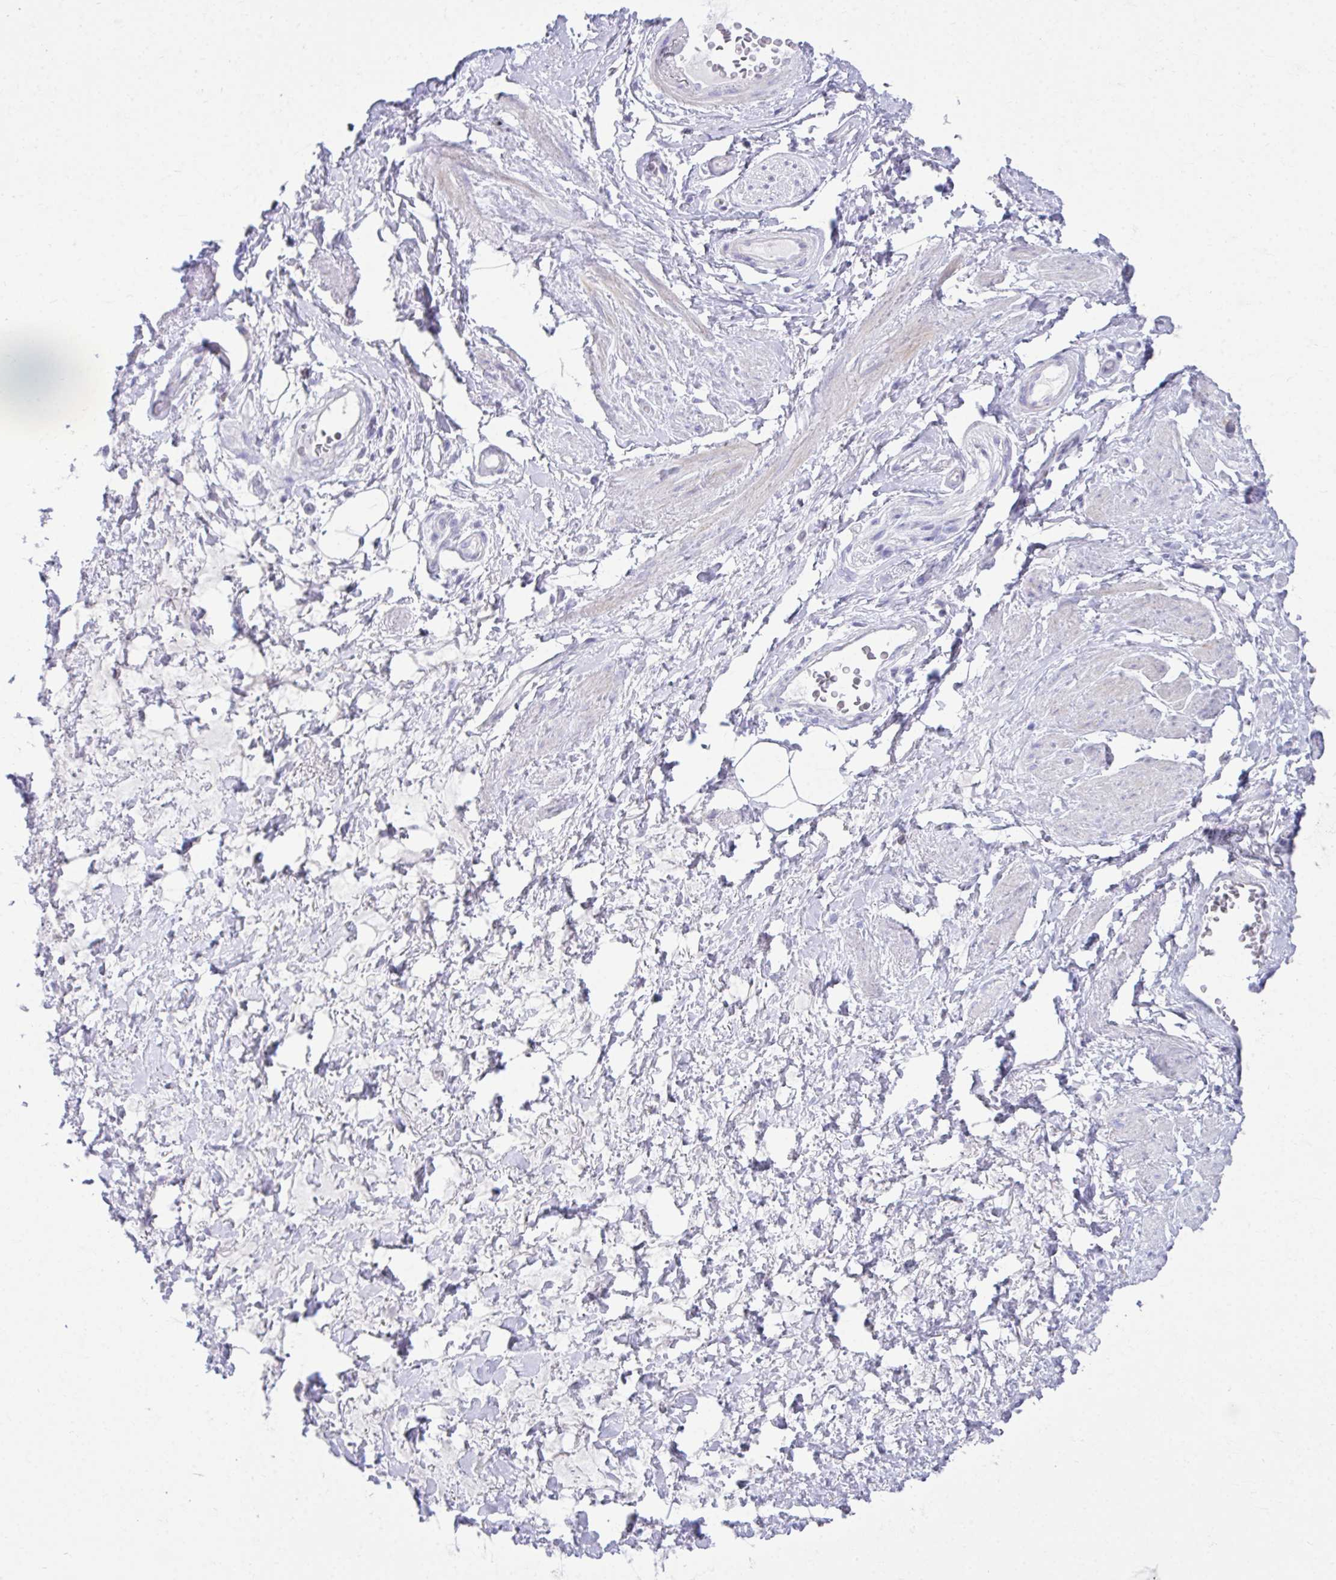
{"staining": {"intensity": "negative", "quantity": "none", "location": "none"}, "tissue": "adipose tissue", "cell_type": "Adipocytes", "image_type": "normal", "snomed": [{"axis": "morphology", "description": "Normal tissue, NOS"}, {"axis": "topography", "description": "Vagina"}, {"axis": "topography", "description": "Peripheral nerve tissue"}], "caption": "The IHC image has no significant staining in adipocytes of adipose tissue.", "gene": "OR7A5", "patient": {"sex": "female", "age": 71}}